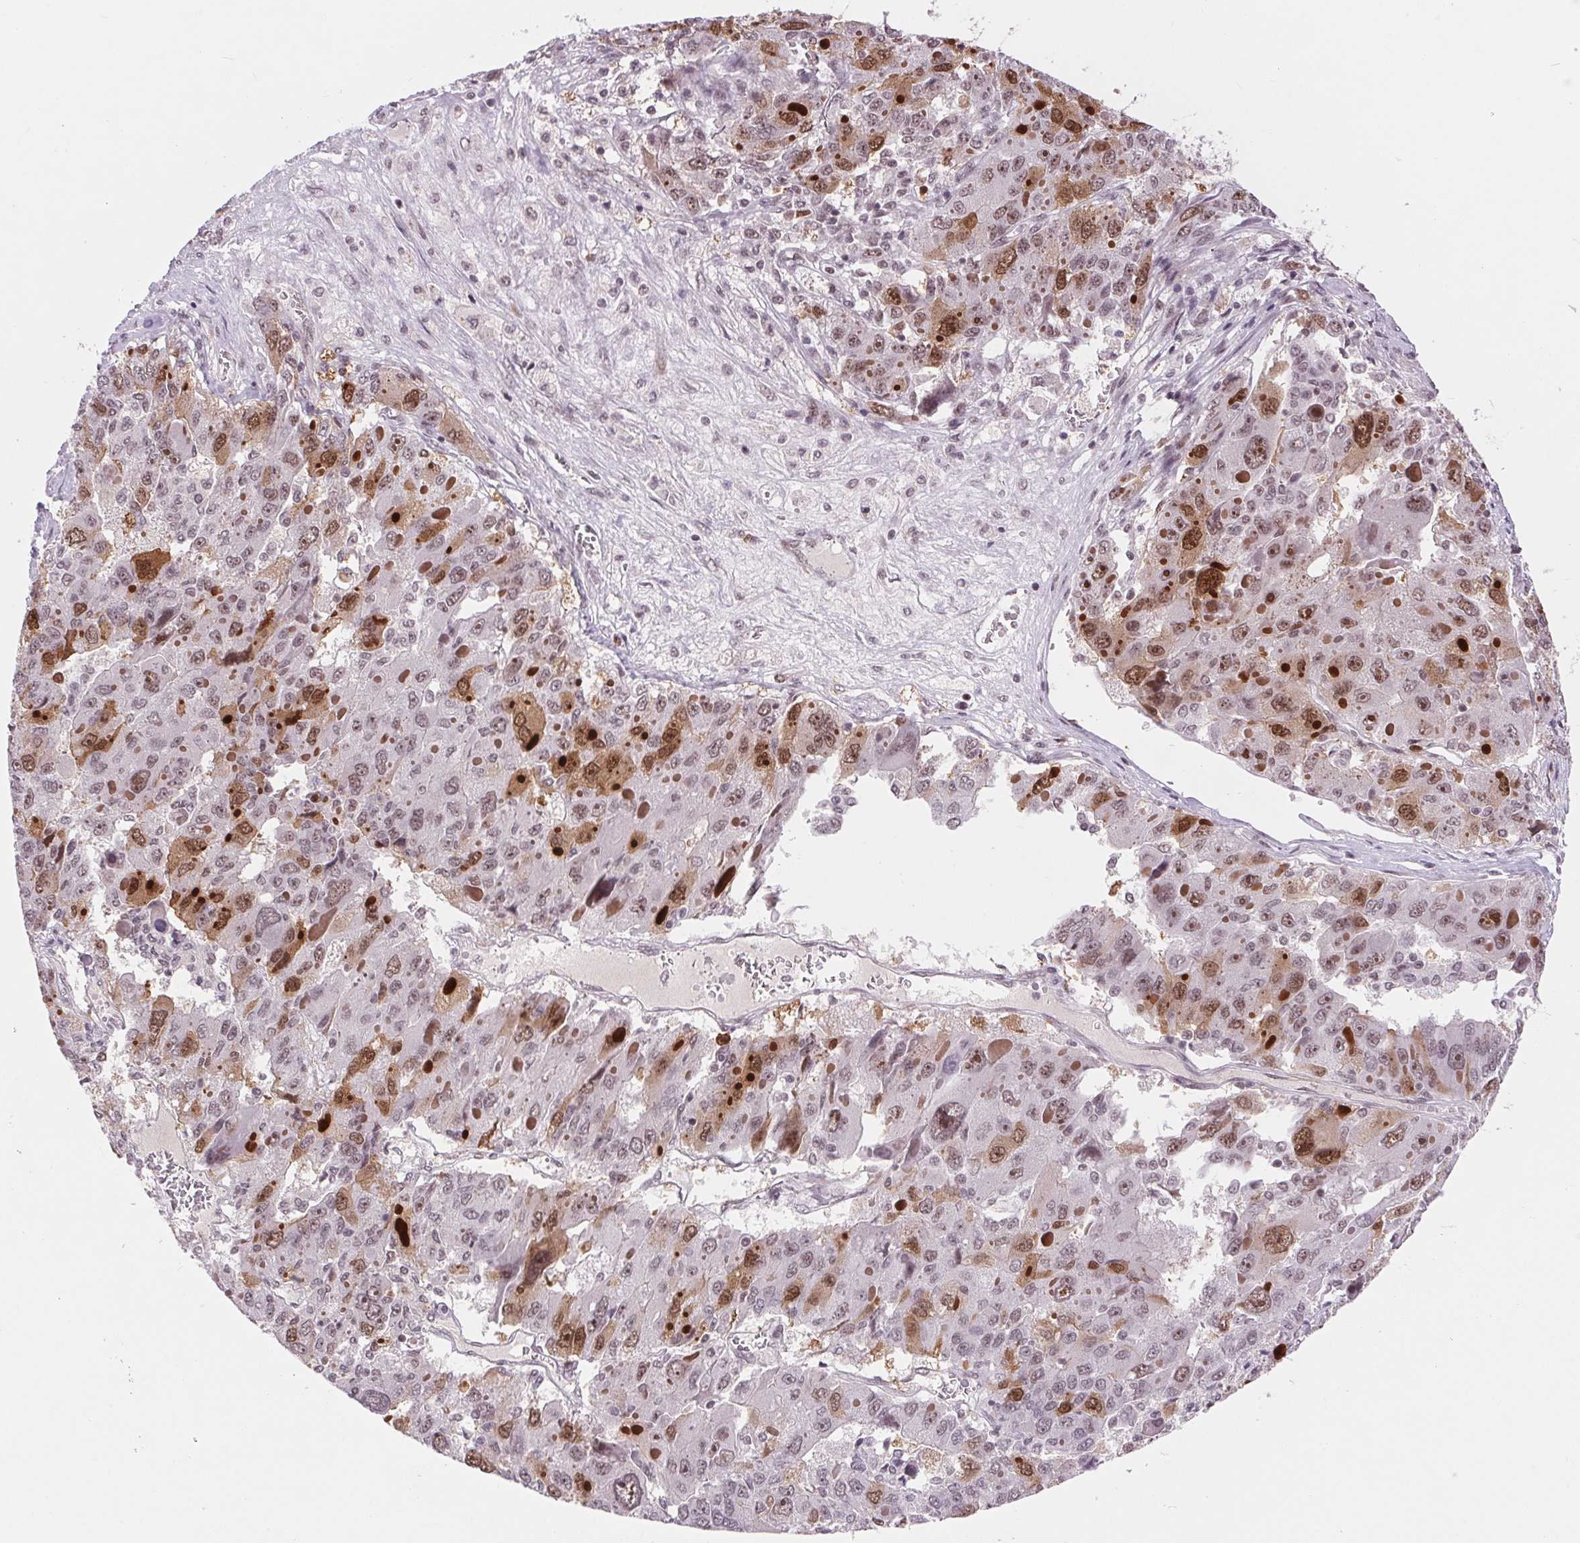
{"staining": {"intensity": "moderate", "quantity": "25%-75%", "location": "cytoplasmic/membranous,nuclear"}, "tissue": "liver cancer", "cell_type": "Tumor cells", "image_type": "cancer", "snomed": [{"axis": "morphology", "description": "Carcinoma, Hepatocellular, NOS"}, {"axis": "topography", "description": "Liver"}], "caption": "Hepatocellular carcinoma (liver) stained for a protein demonstrates moderate cytoplasmic/membranous and nuclear positivity in tumor cells.", "gene": "CD2BP2", "patient": {"sex": "female", "age": 41}}